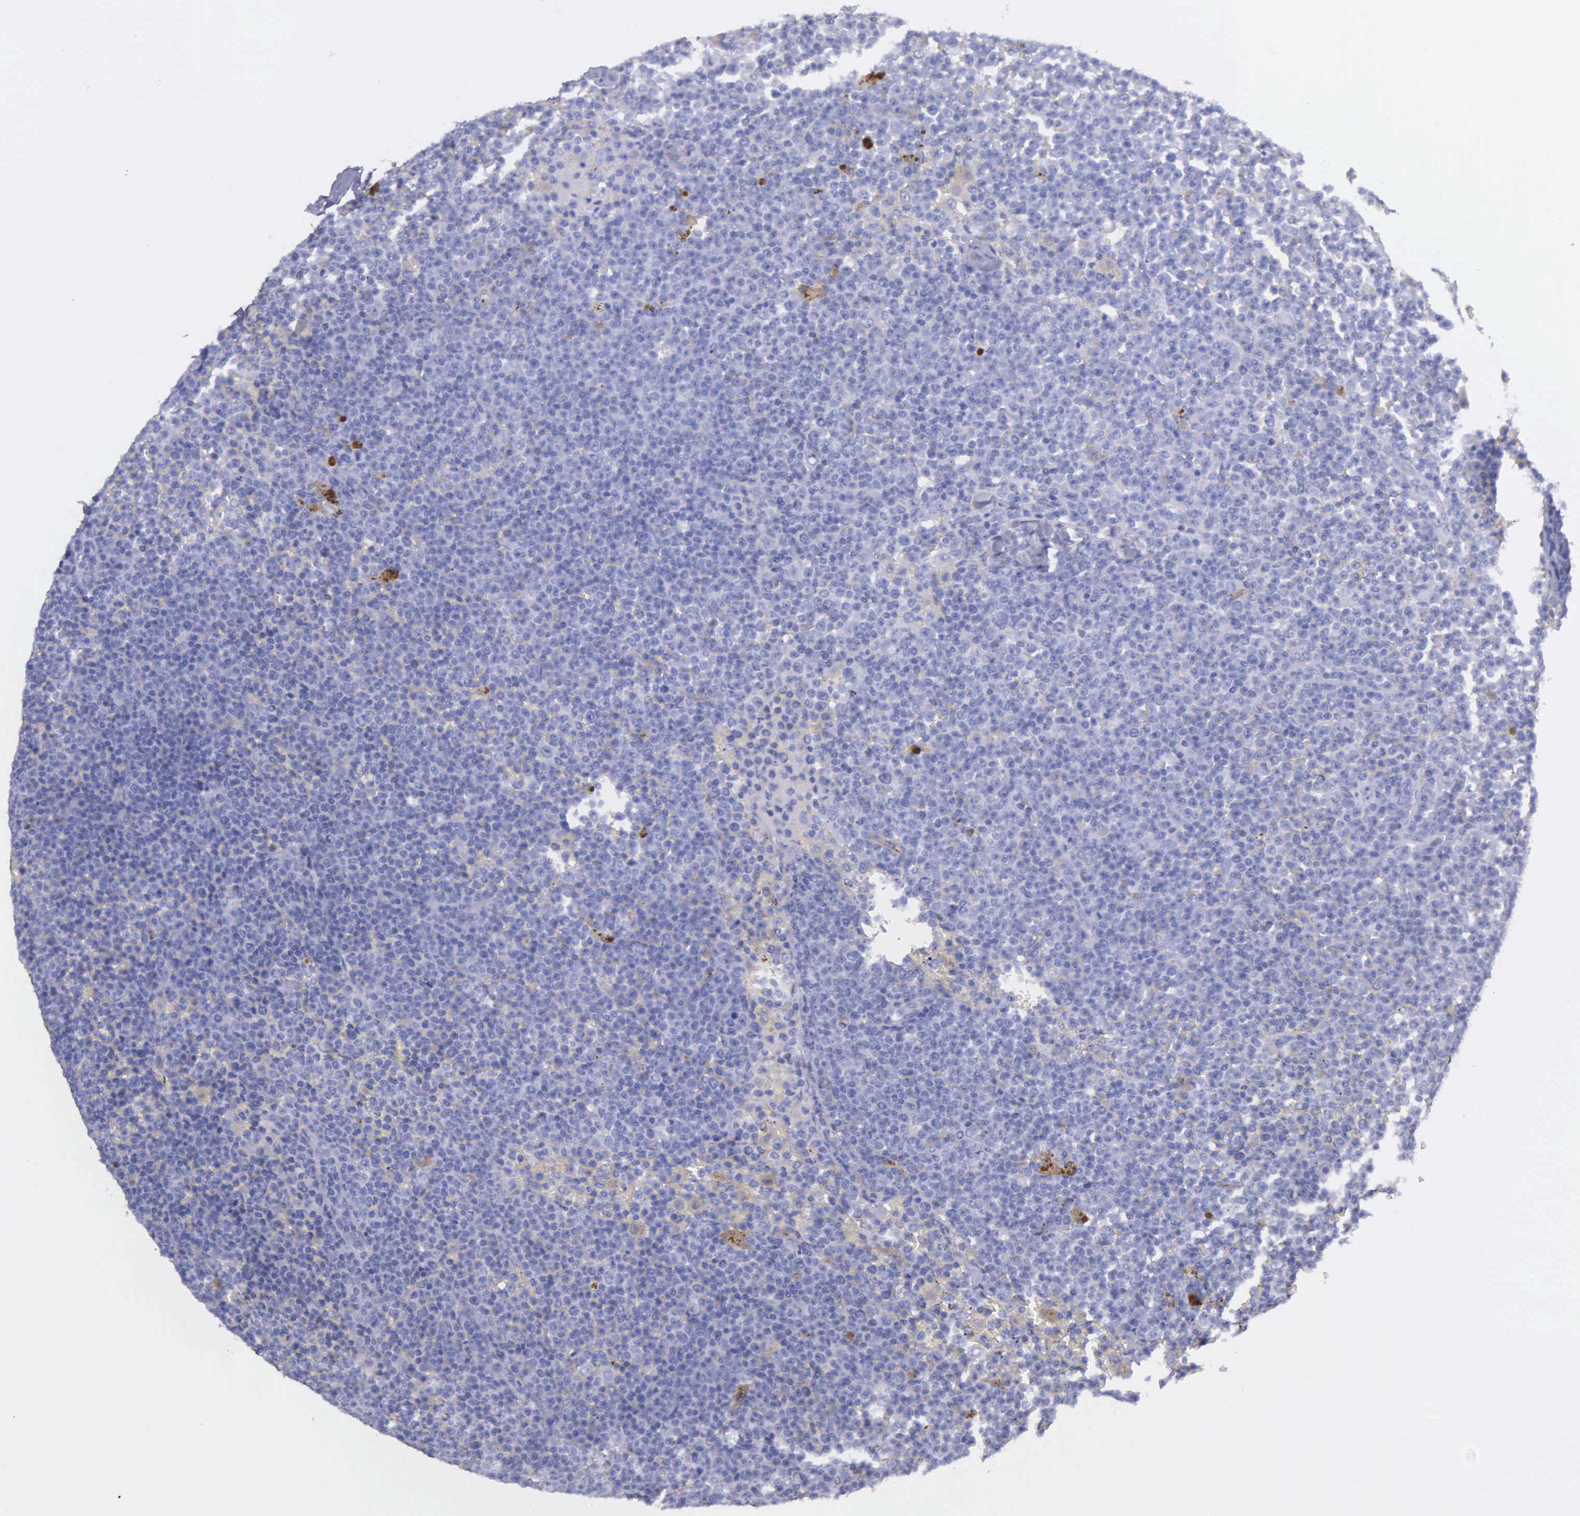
{"staining": {"intensity": "weak", "quantity": "<25%", "location": "cytoplasmic/membranous"}, "tissue": "lymphoma", "cell_type": "Tumor cells", "image_type": "cancer", "snomed": [{"axis": "morphology", "description": "Malignant lymphoma, non-Hodgkin's type, Low grade"}, {"axis": "topography", "description": "Lymph node"}], "caption": "The histopathology image shows no significant positivity in tumor cells of lymphoma. Brightfield microscopy of IHC stained with DAB (3,3'-diaminobenzidine) (brown) and hematoxylin (blue), captured at high magnification.", "gene": "GSTT2", "patient": {"sex": "male", "age": 50}}